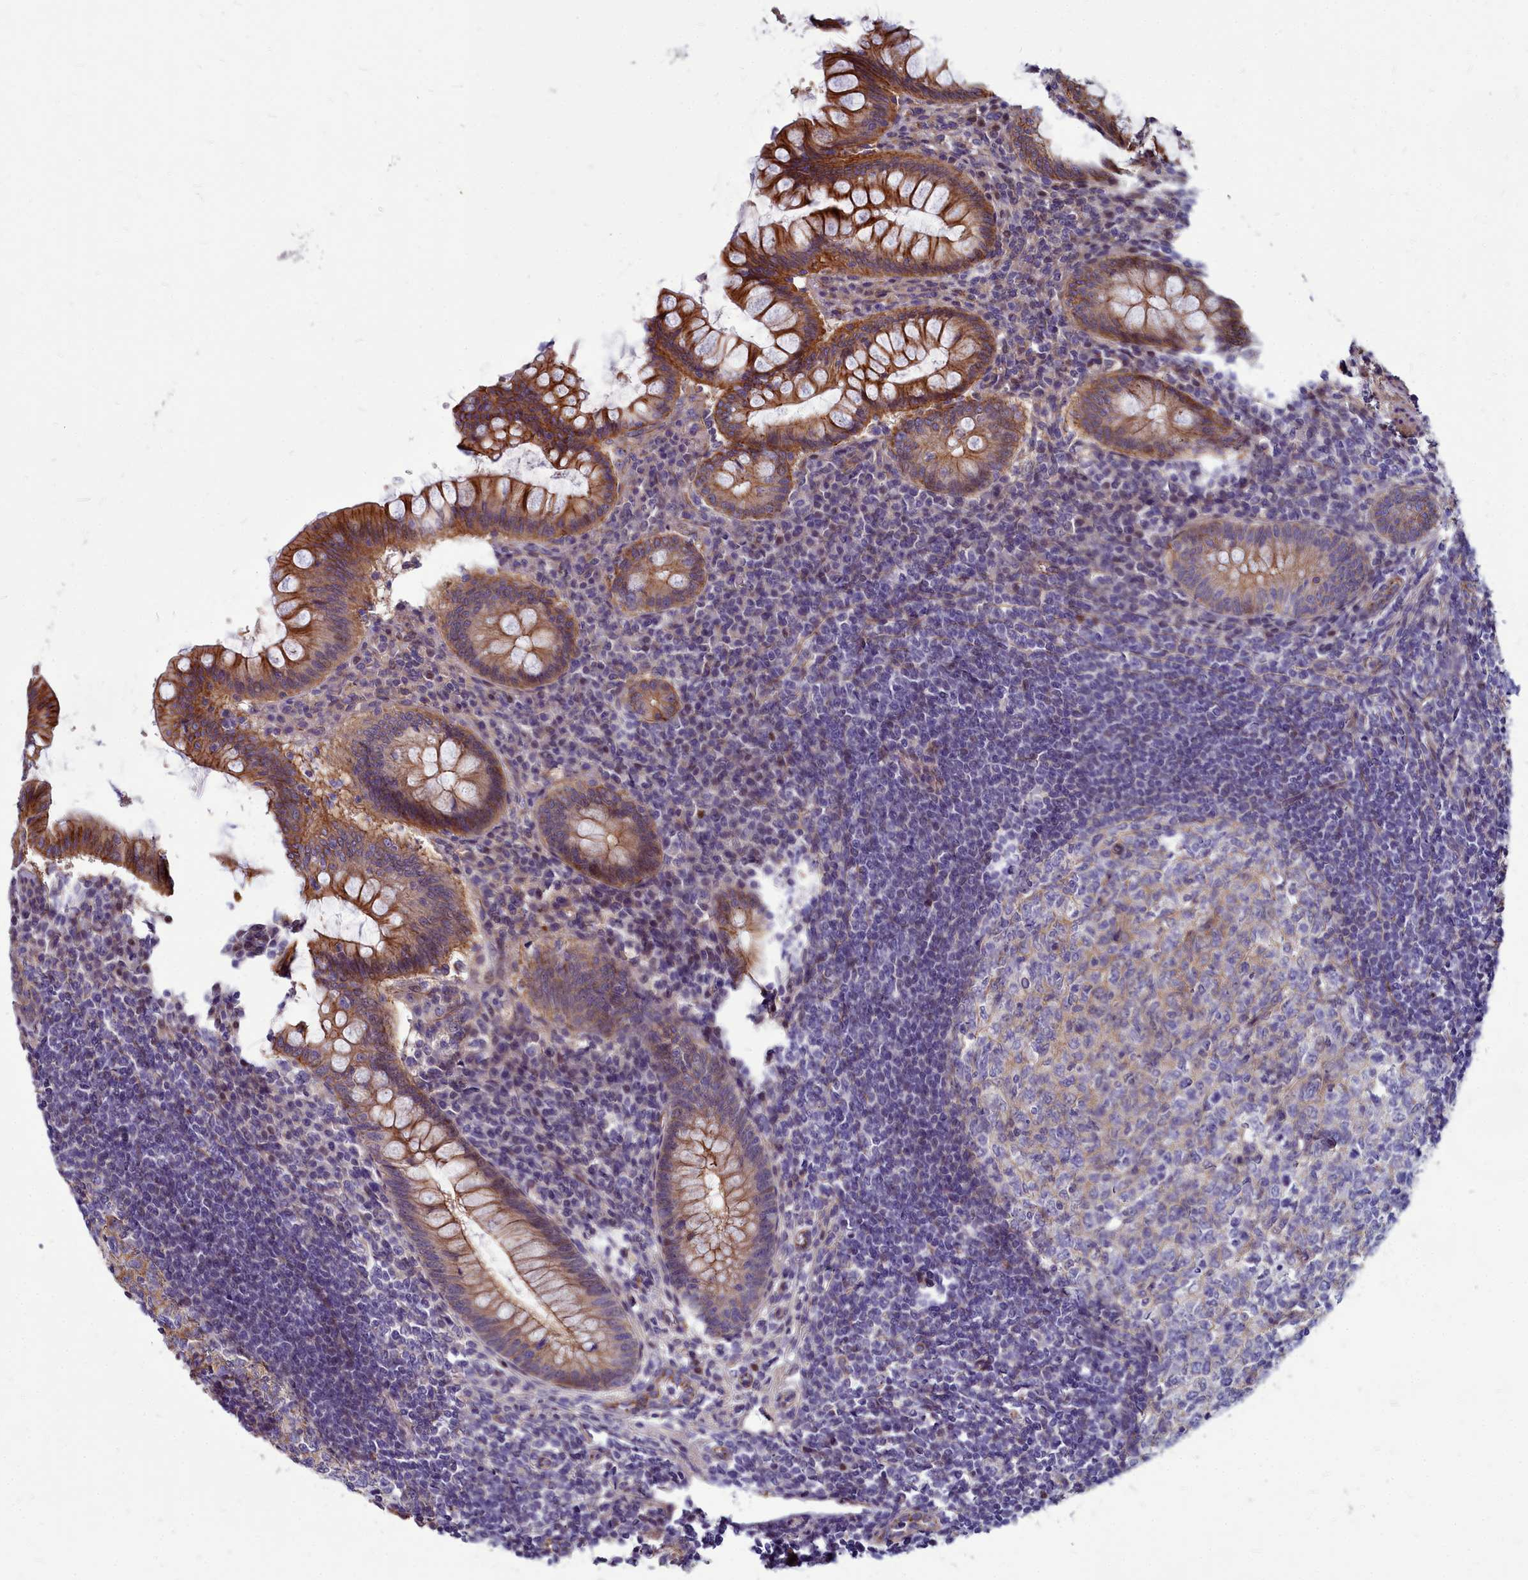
{"staining": {"intensity": "moderate", "quantity": ">75%", "location": "cytoplasmic/membranous"}, "tissue": "appendix", "cell_type": "Glandular cells", "image_type": "normal", "snomed": [{"axis": "morphology", "description": "Normal tissue, NOS"}, {"axis": "topography", "description": "Appendix"}], "caption": "The image displays immunohistochemical staining of normal appendix. There is moderate cytoplasmic/membranous staining is appreciated in approximately >75% of glandular cells.", "gene": "TTC5", "patient": {"sex": "female", "age": 33}}